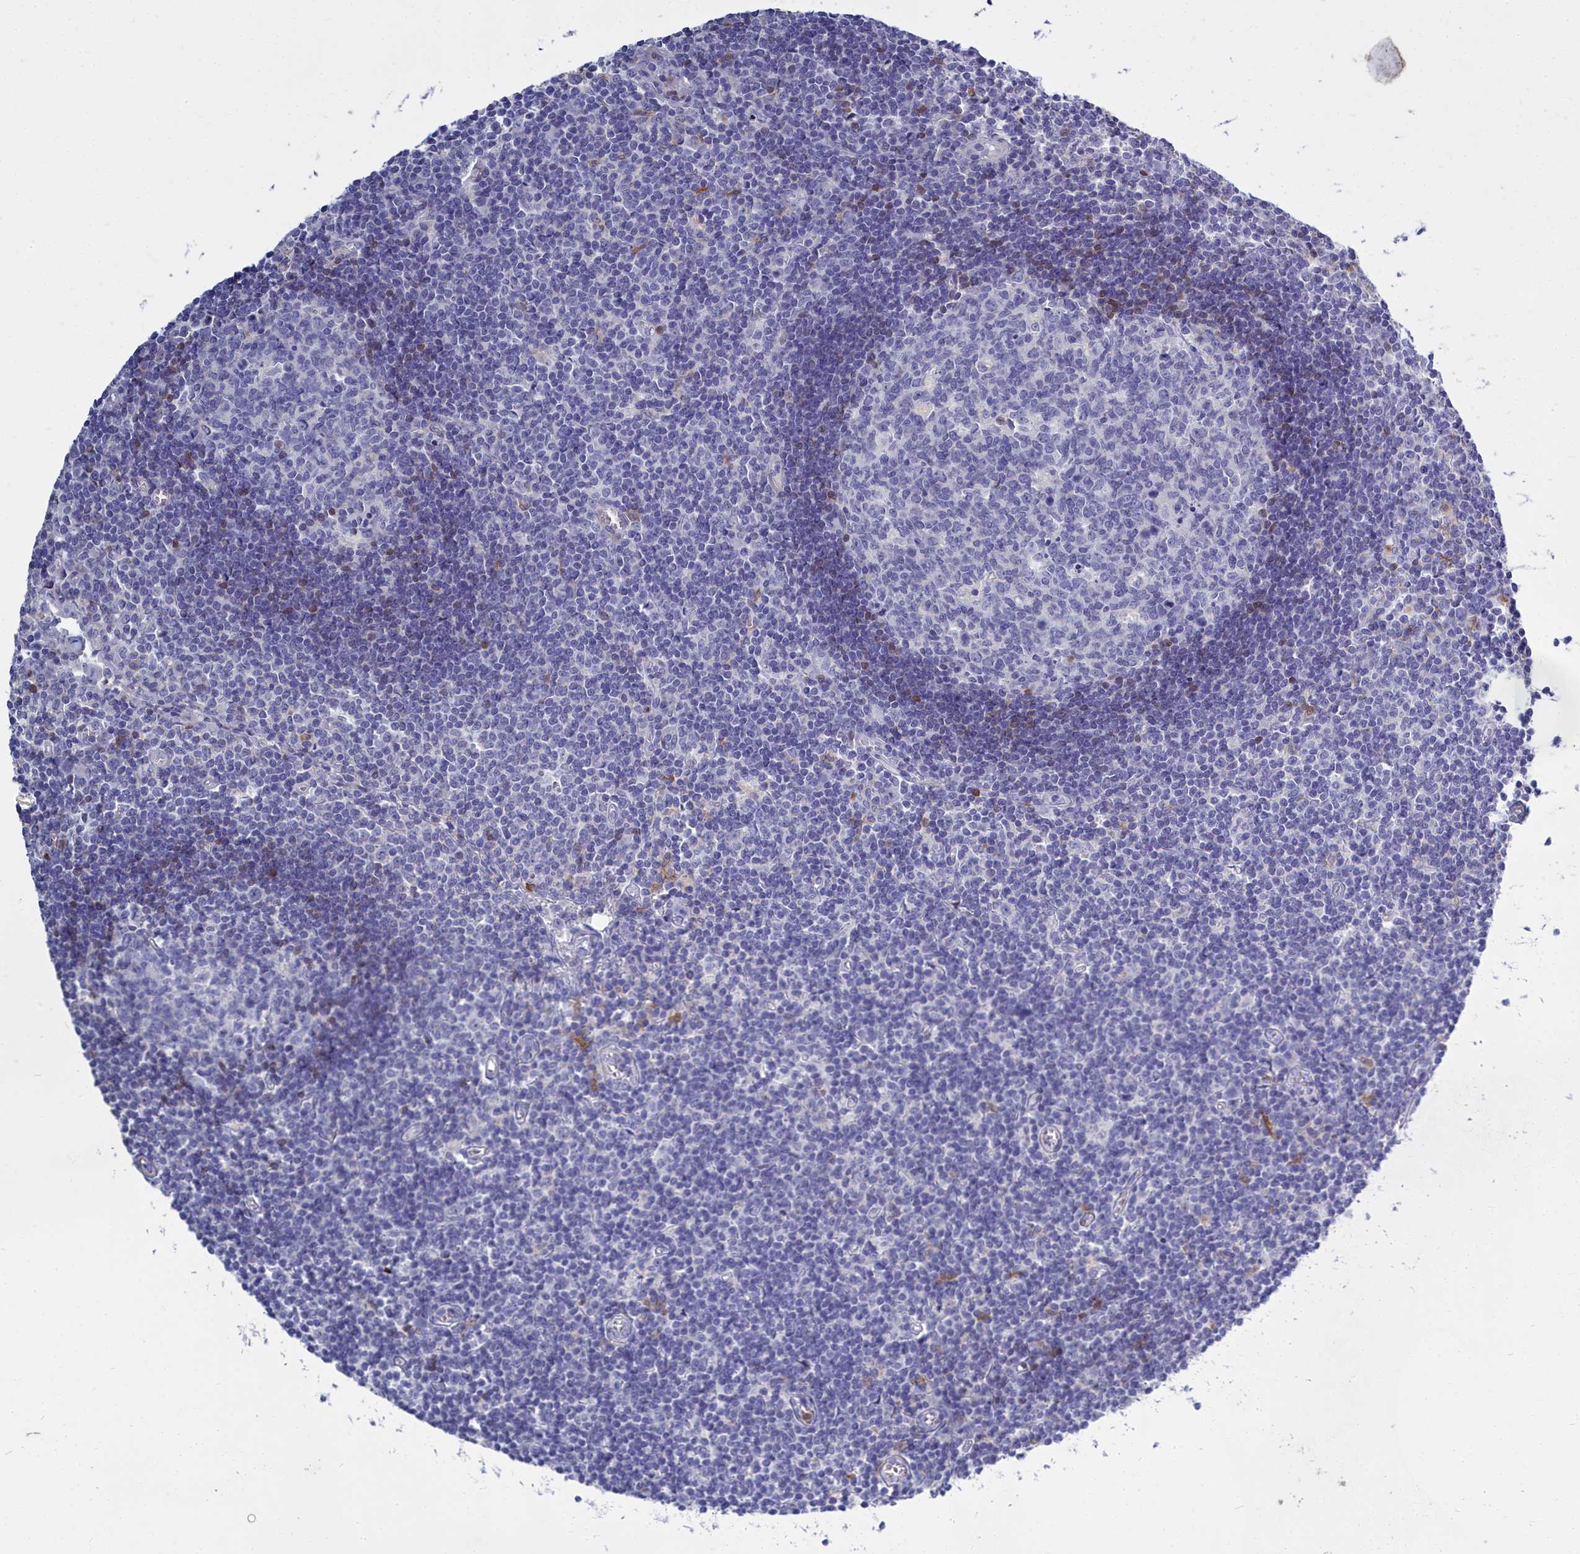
{"staining": {"intensity": "negative", "quantity": "none", "location": "none"}, "tissue": "lymph node", "cell_type": "Germinal center cells", "image_type": "normal", "snomed": [{"axis": "morphology", "description": "Normal tissue, NOS"}, {"axis": "topography", "description": "Lymph node"}], "caption": "The photomicrograph exhibits no staining of germinal center cells in normal lymph node.", "gene": "PPP1R14A", "patient": {"sex": "female", "age": 55}}